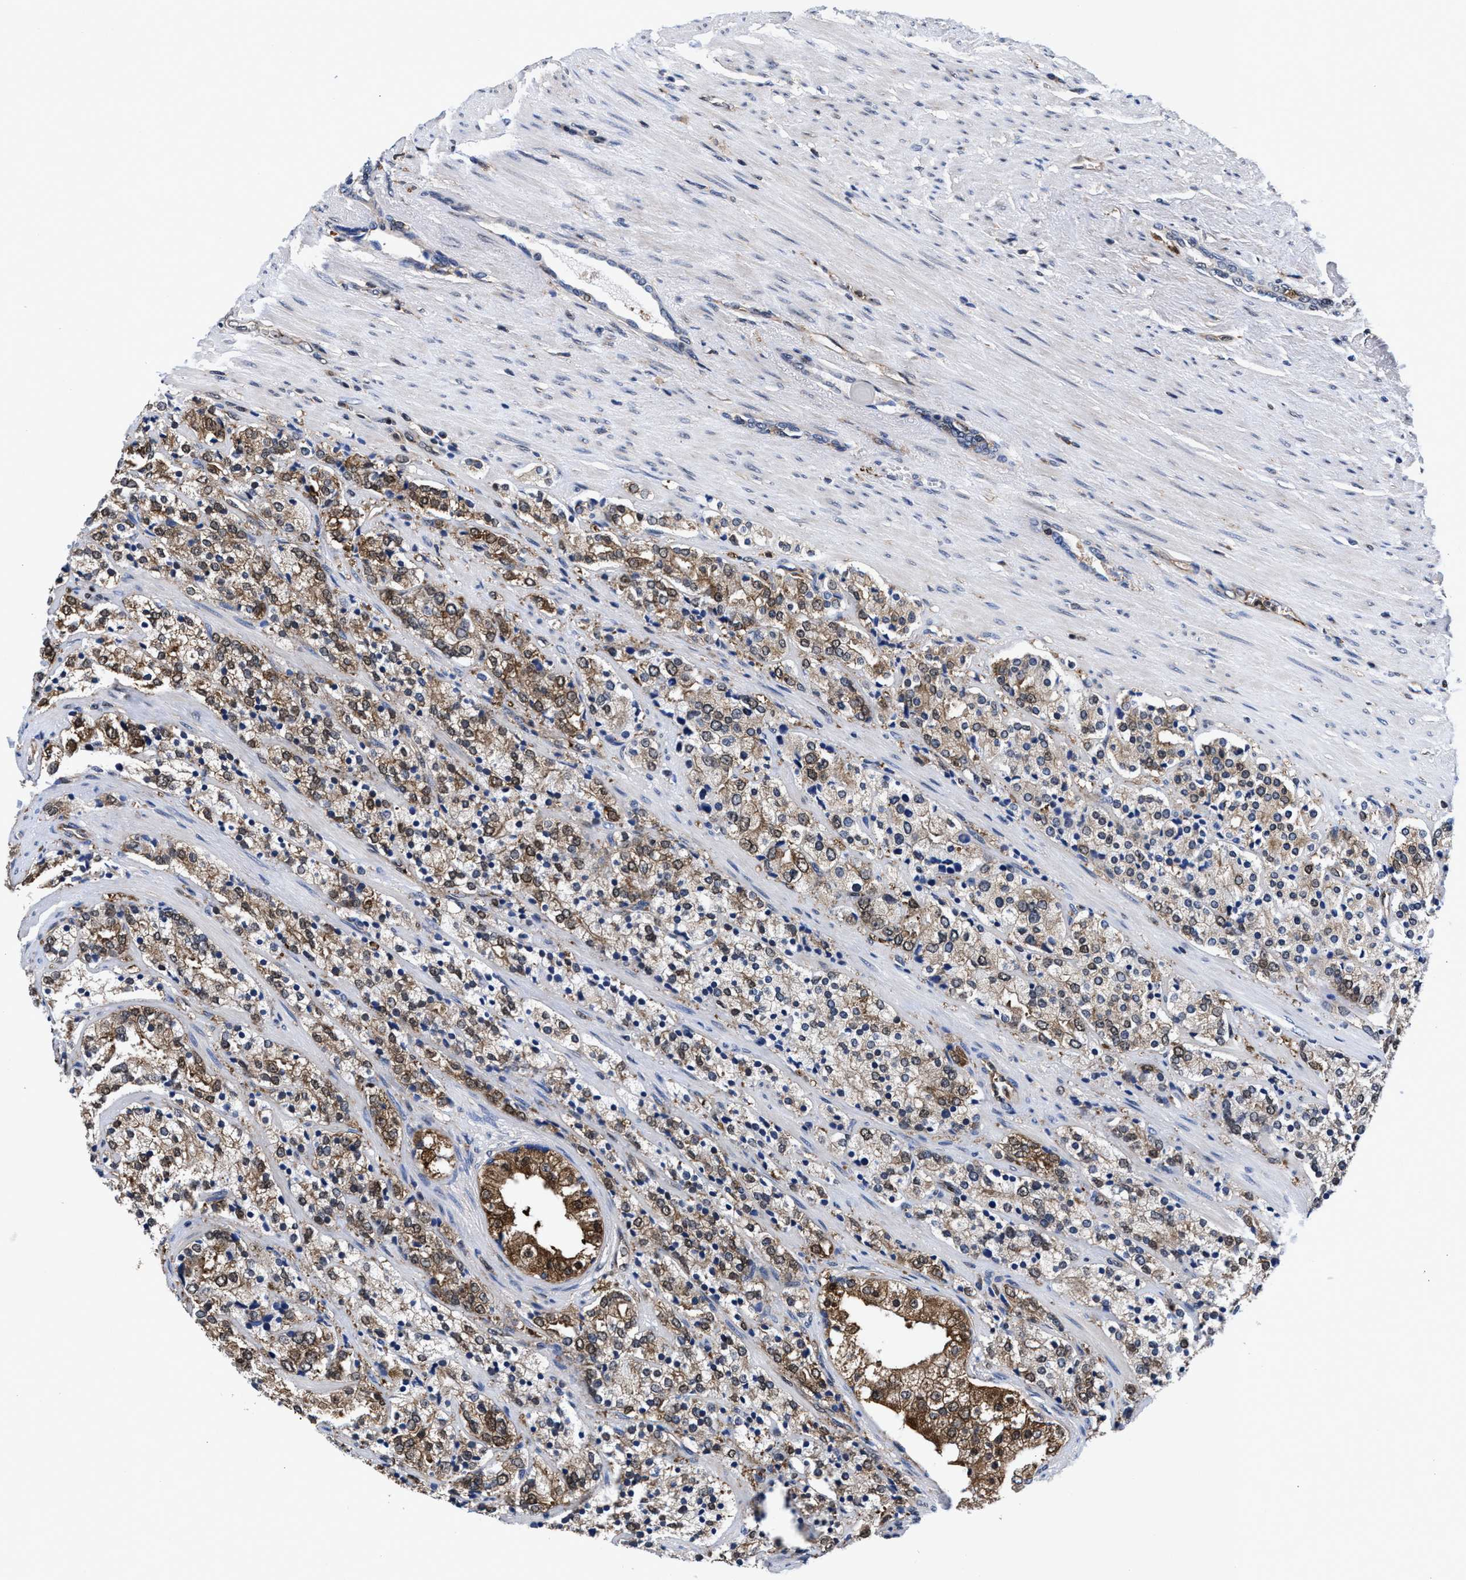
{"staining": {"intensity": "moderate", "quantity": ">75%", "location": "cytoplasmic/membranous"}, "tissue": "prostate cancer", "cell_type": "Tumor cells", "image_type": "cancer", "snomed": [{"axis": "morphology", "description": "Adenocarcinoma, High grade"}, {"axis": "topography", "description": "Prostate"}], "caption": "Moderate cytoplasmic/membranous expression is identified in about >75% of tumor cells in prostate cancer (high-grade adenocarcinoma).", "gene": "ACLY", "patient": {"sex": "male", "age": 71}}